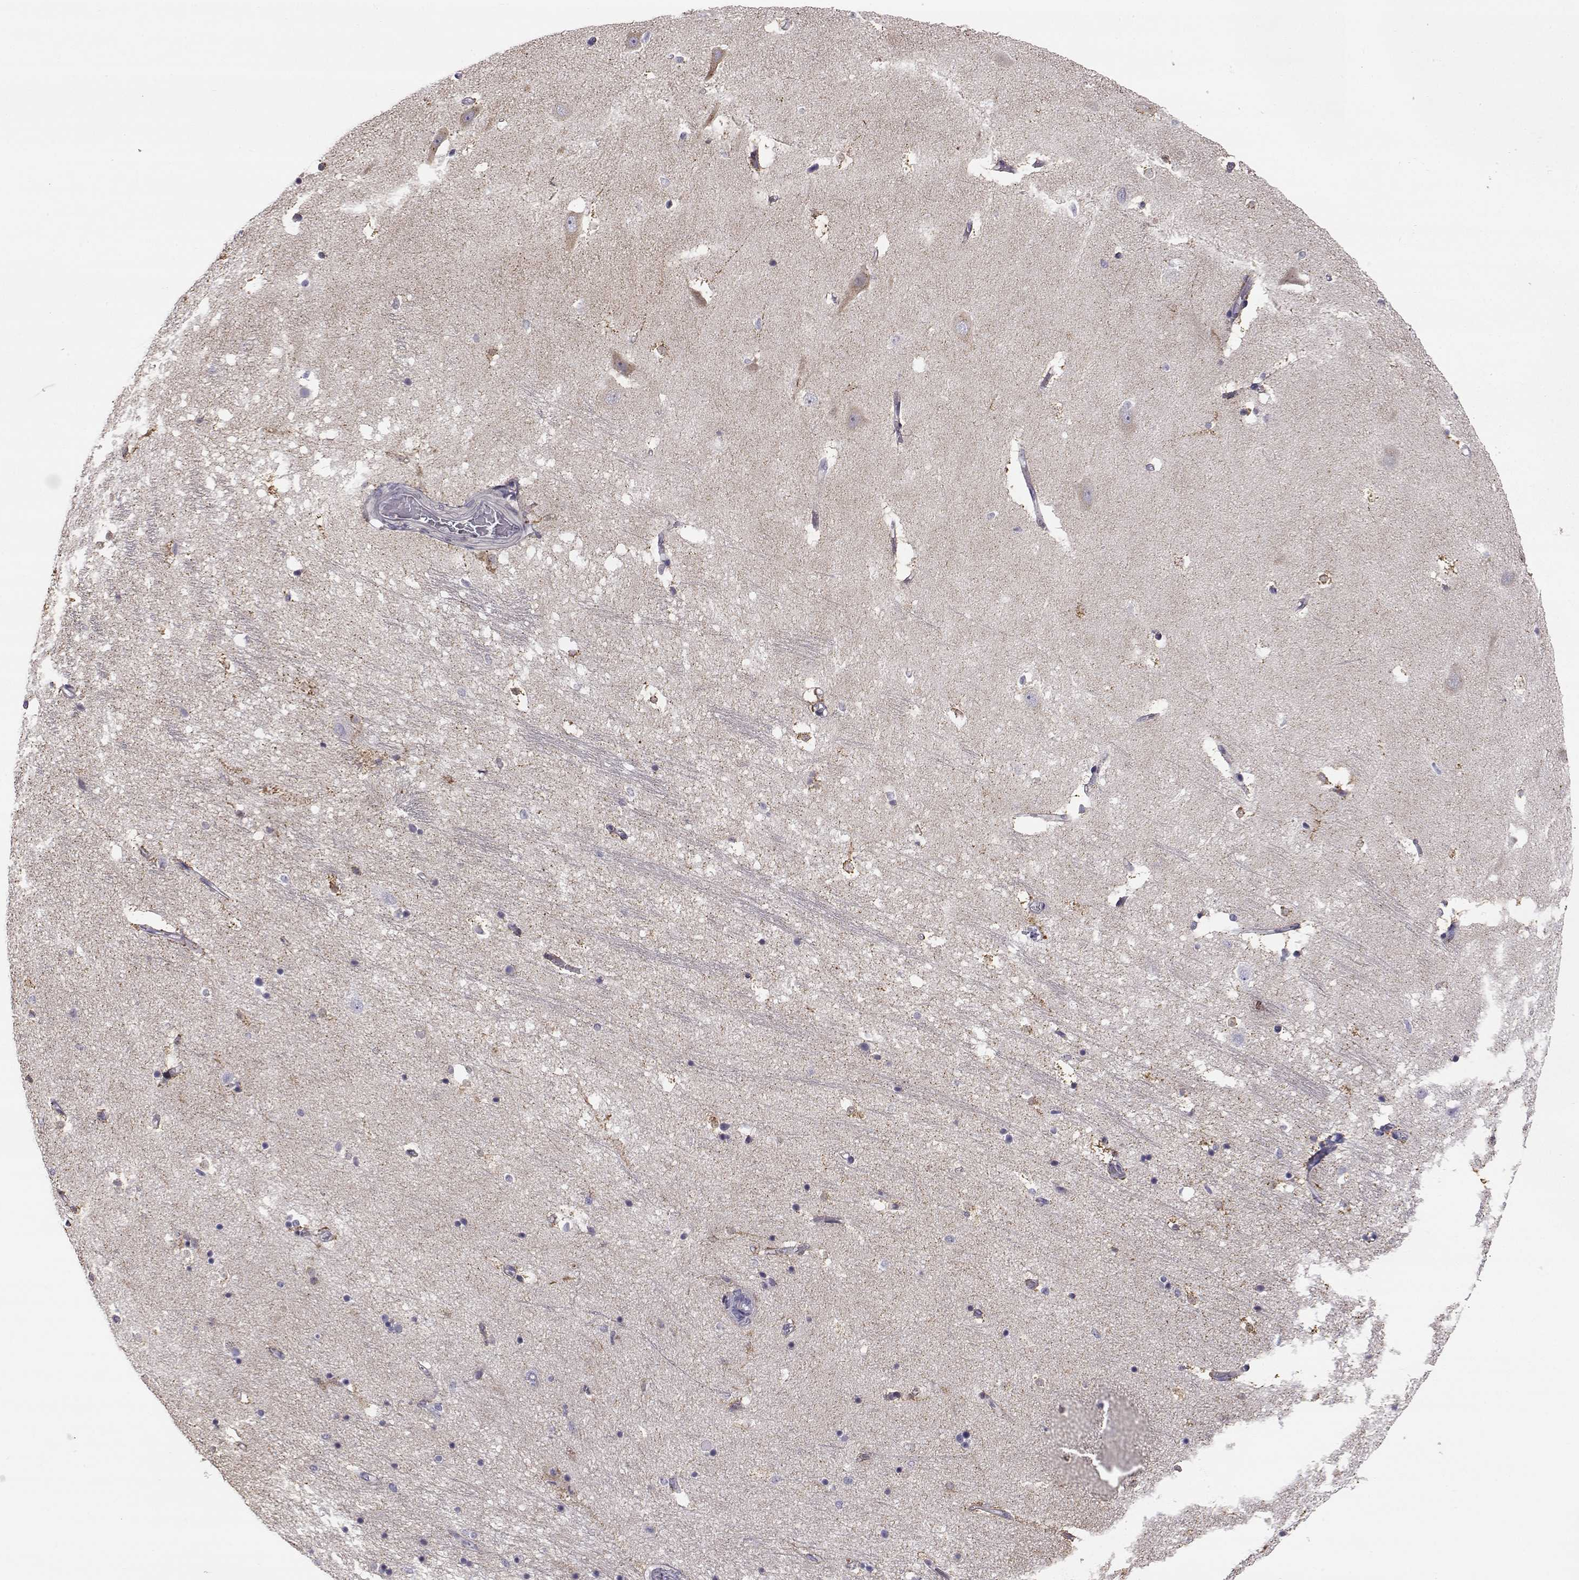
{"staining": {"intensity": "strong", "quantity": "<25%", "location": "cytoplasmic/membranous"}, "tissue": "hippocampus", "cell_type": "Glial cells", "image_type": "normal", "snomed": [{"axis": "morphology", "description": "Normal tissue, NOS"}, {"axis": "topography", "description": "Hippocampus"}], "caption": "Protein expression by immunohistochemistry reveals strong cytoplasmic/membranous staining in about <25% of glial cells in benign hippocampus. (DAB (3,3'-diaminobenzidine) = brown stain, brightfield microscopy at high magnification).", "gene": "KCNMB4", "patient": {"sex": "male", "age": 44}}